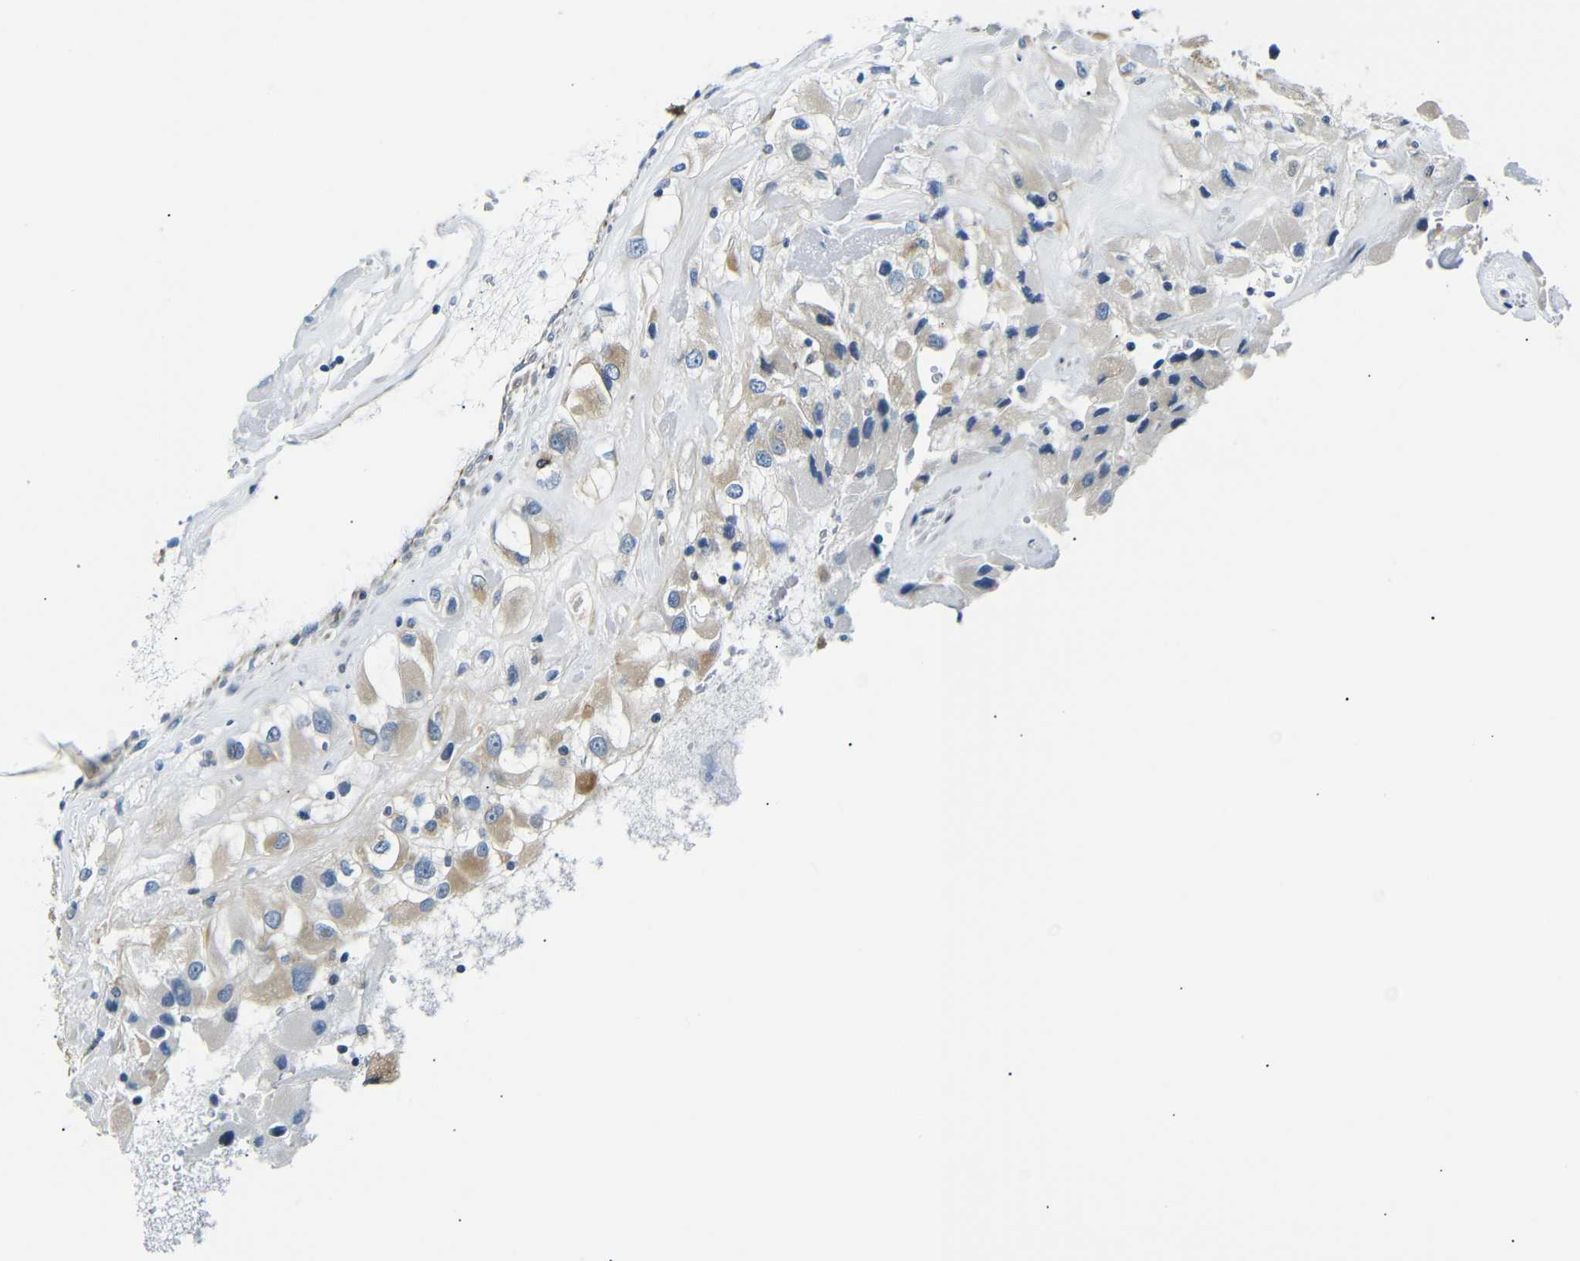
{"staining": {"intensity": "weak", "quantity": "25%-75%", "location": "cytoplasmic/membranous"}, "tissue": "renal cancer", "cell_type": "Tumor cells", "image_type": "cancer", "snomed": [{"axis": "morphology", "description": "Adenocarcinoma, NOS"}, {"axis": "topography", "description": "Kidney"}], "caption": "Immunohistochemical staining of renal cancer exhibits low levels of weak cytoplasmic/membranous protein positivity in about 25%-75% of tumor cells. The staining was performed using DAB (3,3'-diaminobenzidine) to visualize the protein expression in brown, while the nuclei were stained in blue with hematoxylin (Magnification: 20x).", "gene": "TAFA1", "patient": {"sex": "female", "age": 52}}